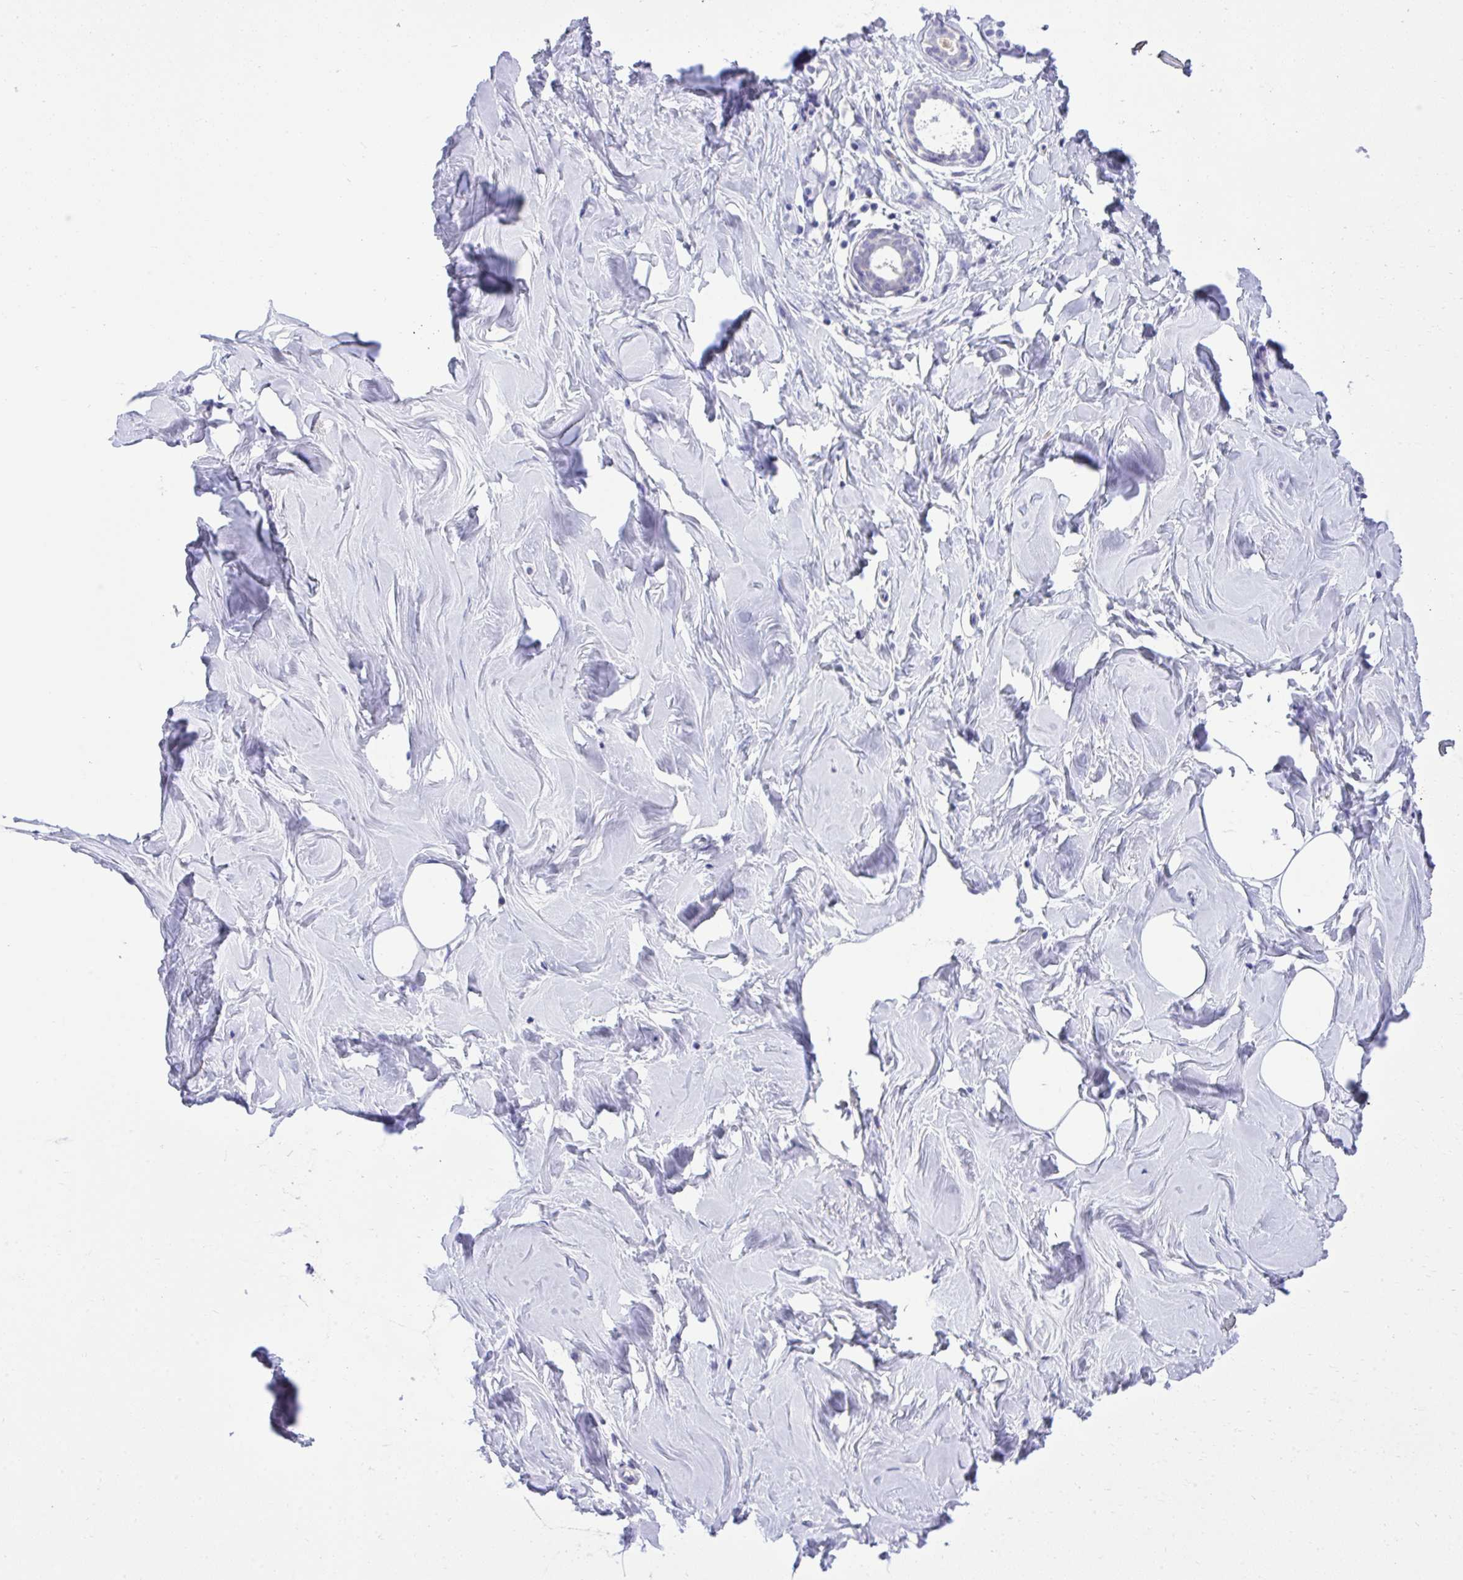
{"staining": {"intensity": "negative", "quantity": "none", "location": "none"}, "tissue": "breast", "cell_type": "Adipocytes", "image_type": "normal", "snomed": [{"axis": "morphology", "description": "Normal tissue, NOS"}, {"axis": "topography", "description": "Breast"}], "caption": "This is an immunohistochemistry histopathology image of unremarkable breast. There is no positivity in adipocytes.", "gene": "ST6GALNAC3", "patient": {"sex": "female", "age": 27}}